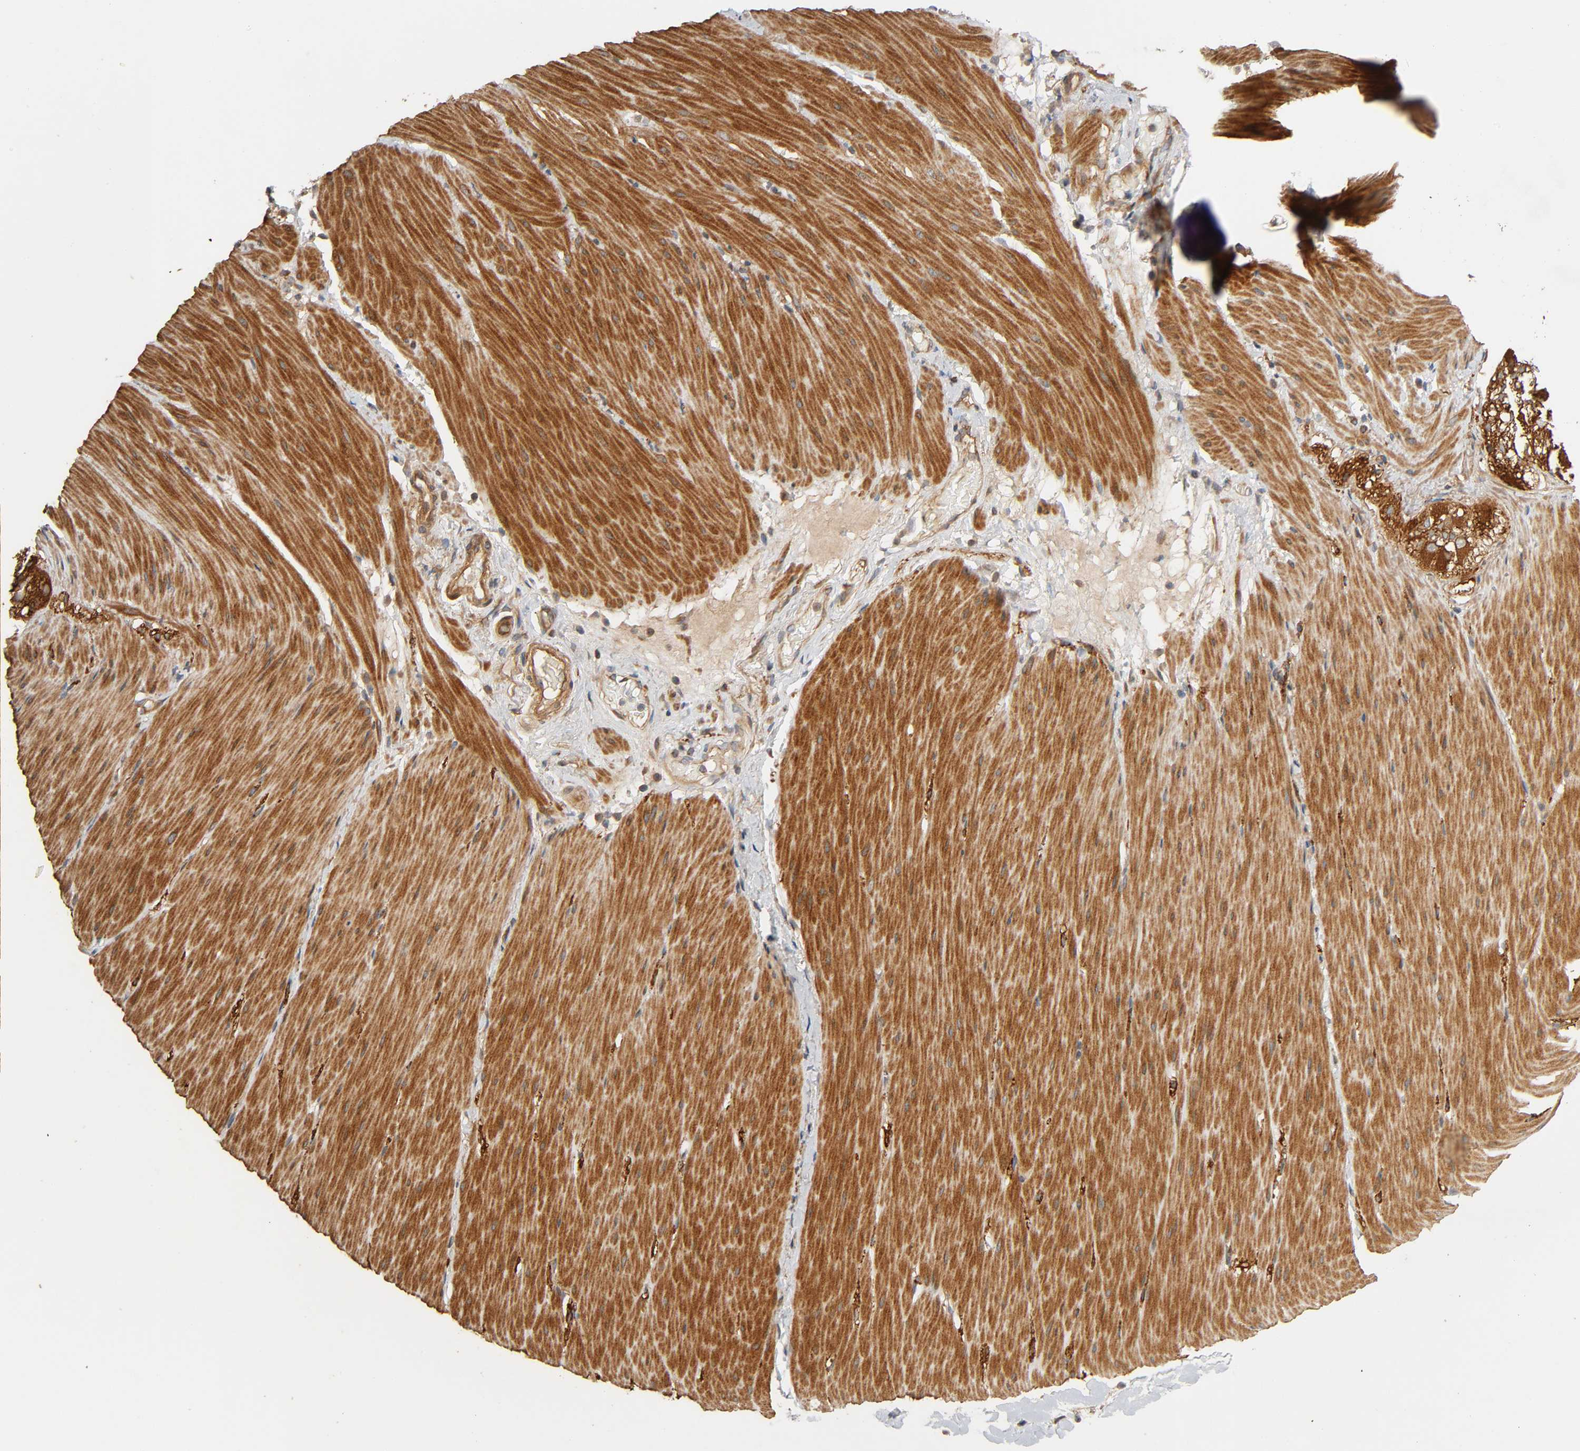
{"staining": {"intensity": "moderate", "quantity": ">75%", "location": "cytoplasmic/membranous"}, "tissue": "smooth muscle", "cell_type": "Smooth muscle cells", "image_type": "normal", "snomed": [{"axis": "morphology", "description": "Normal tissue, NOS"}, {"axis": "topography", "description": "Smooth muscle"}, {"axis": "topography", "description": "Colon"}], "caption": "This is a micrograph of immunohistochemistry staining of normal smooth muscle, which shows moderate positivity in the cytoplasmic/membranous of smooth muscle cells.", "gene": "SGSM1", "patient": {"sex": "male", "age": 67}}